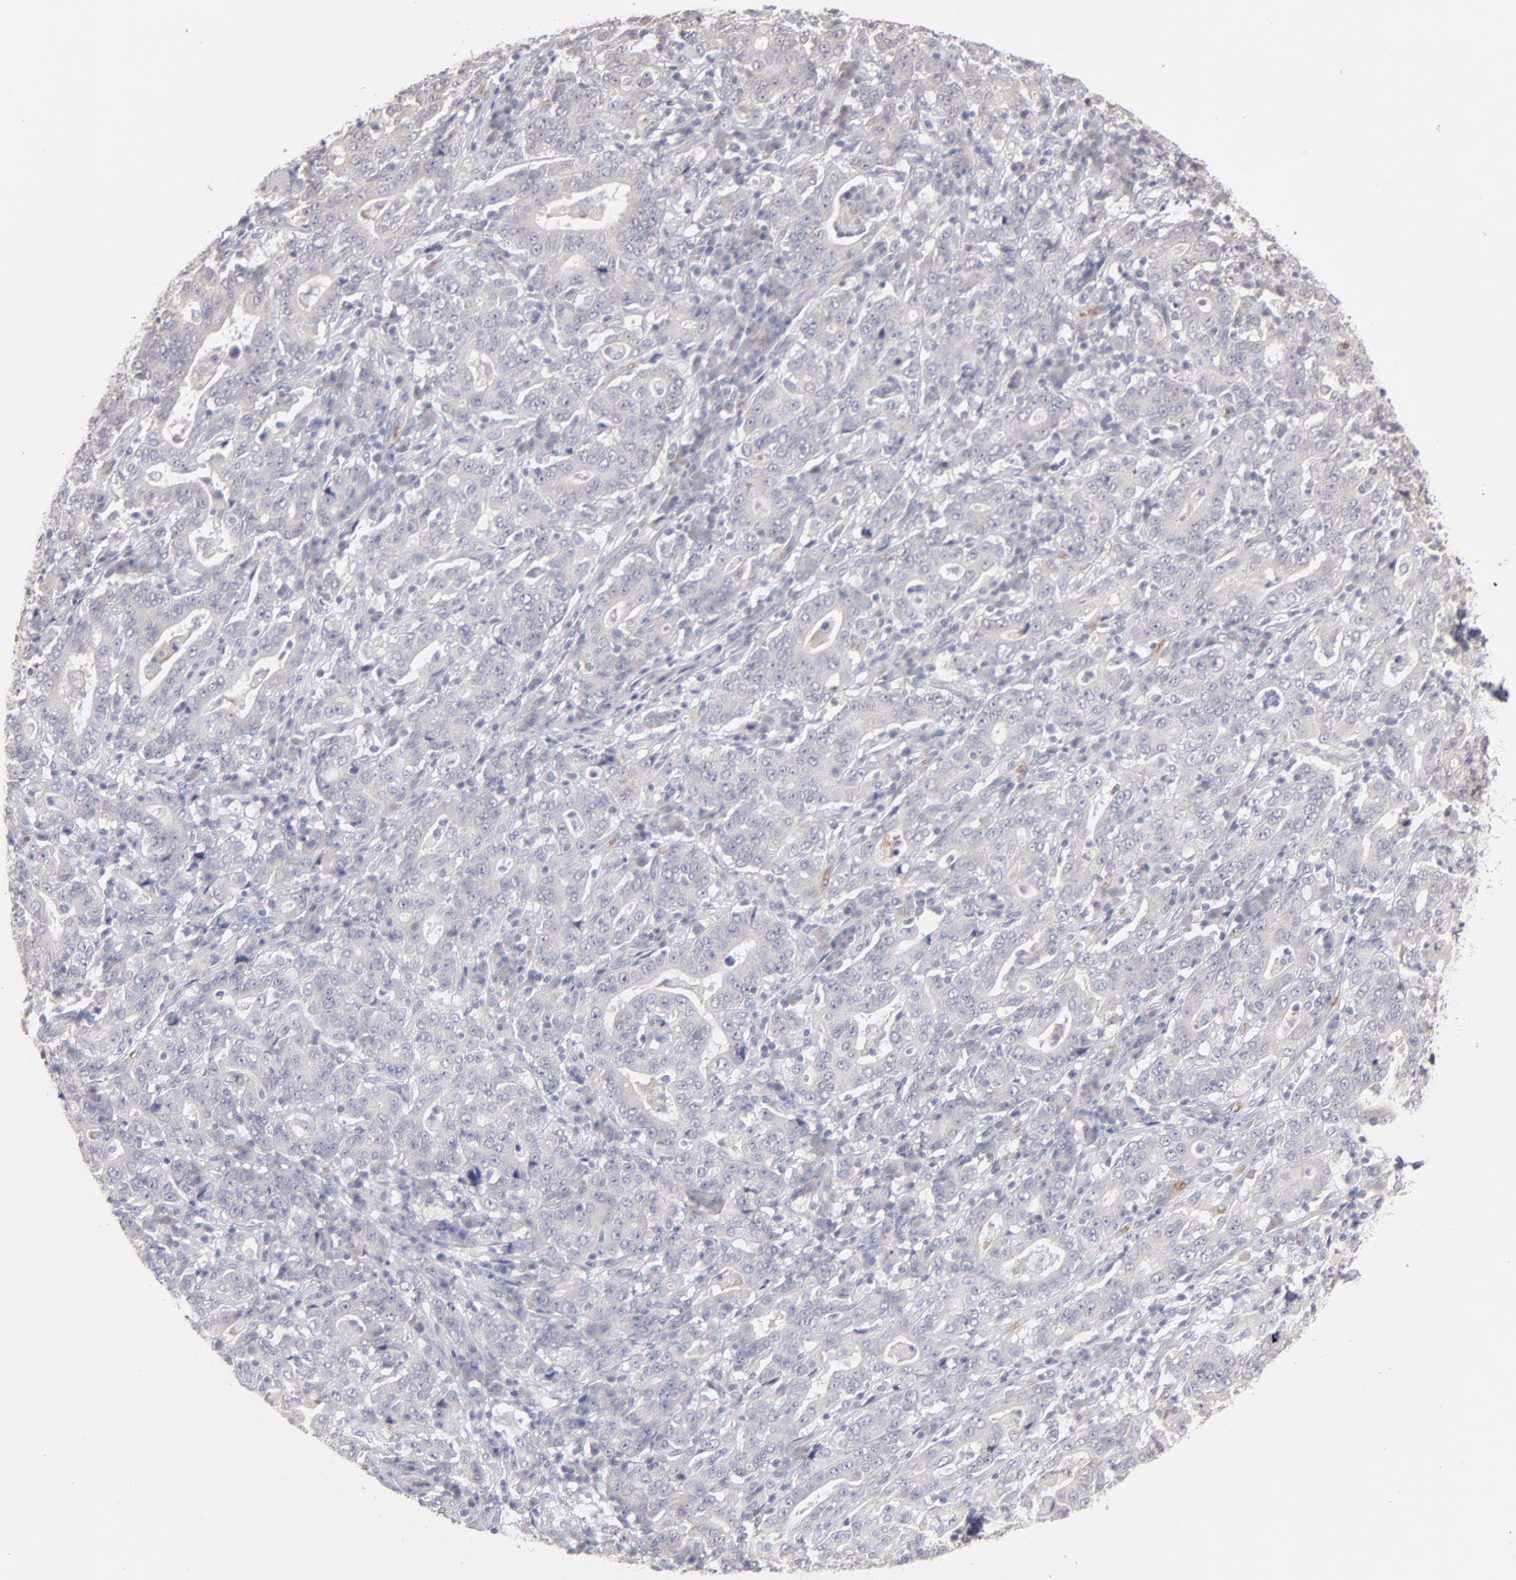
{"staining": {"intensity": "negative", "quantity": "none", "location": "none"}, "tissue": "stomach cancer", "cell_type": "Tumor cells", "image_type": "cancer", "snomed": [{"axis": "morphology", "description": "Normal tissue, NOS"}, {"axis": "morphology", "description": "Adenocarcinoma, NOS"}, {"axis": "topography", "description": "Stomach, upper"}, {"axis": "topography", "description": "Stomach"}], "caption": "High power microscopy image of an immunohistochemistry photomicrograph of stomach adenocarcinoma, revealing no significant expression in tumor cells.", "gene": "F13B", "patient": {"sex": "male", "age": 59}}